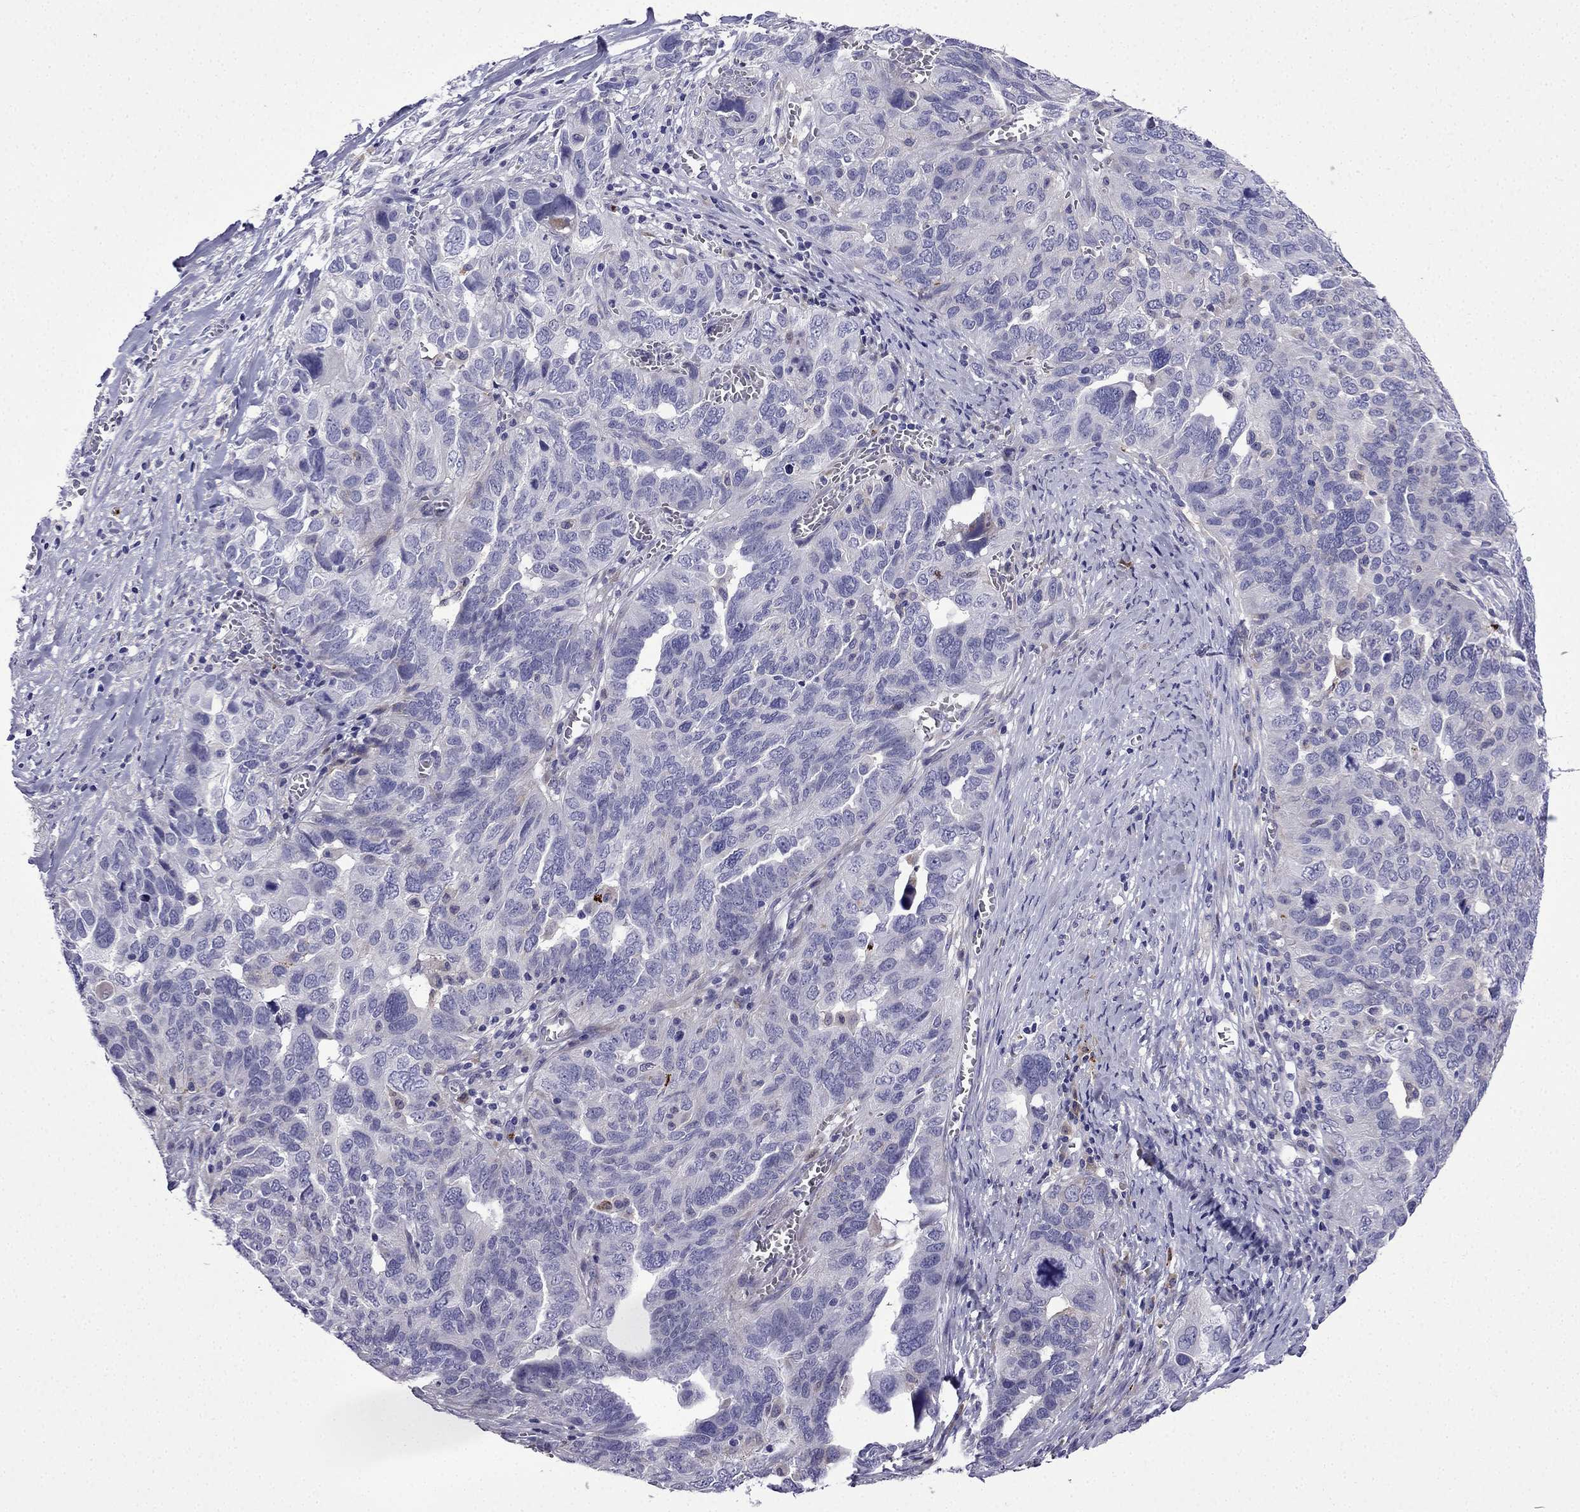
{"staining": {"intensity": "negative", "quantity": "none", "location": "none"}, "tissue": "ovarian cancer", "cell_type": "Tumor cells", "image_type": "cancer", "snomed": [{"axis": "morphology", "description": "Carcinoma, endometroid"}, {"axis": "topography", "description": "Soft tissue"}, {"axis": "topography", "description": "Ovary"}], "caption": "A micrograph of ovarian cancer (endometroid carcinoma) stained for a protein demonstrates no brown staining in tumor cells.", "gene": "TSSK4", "patient": {"sex": "female", "age": 52}}